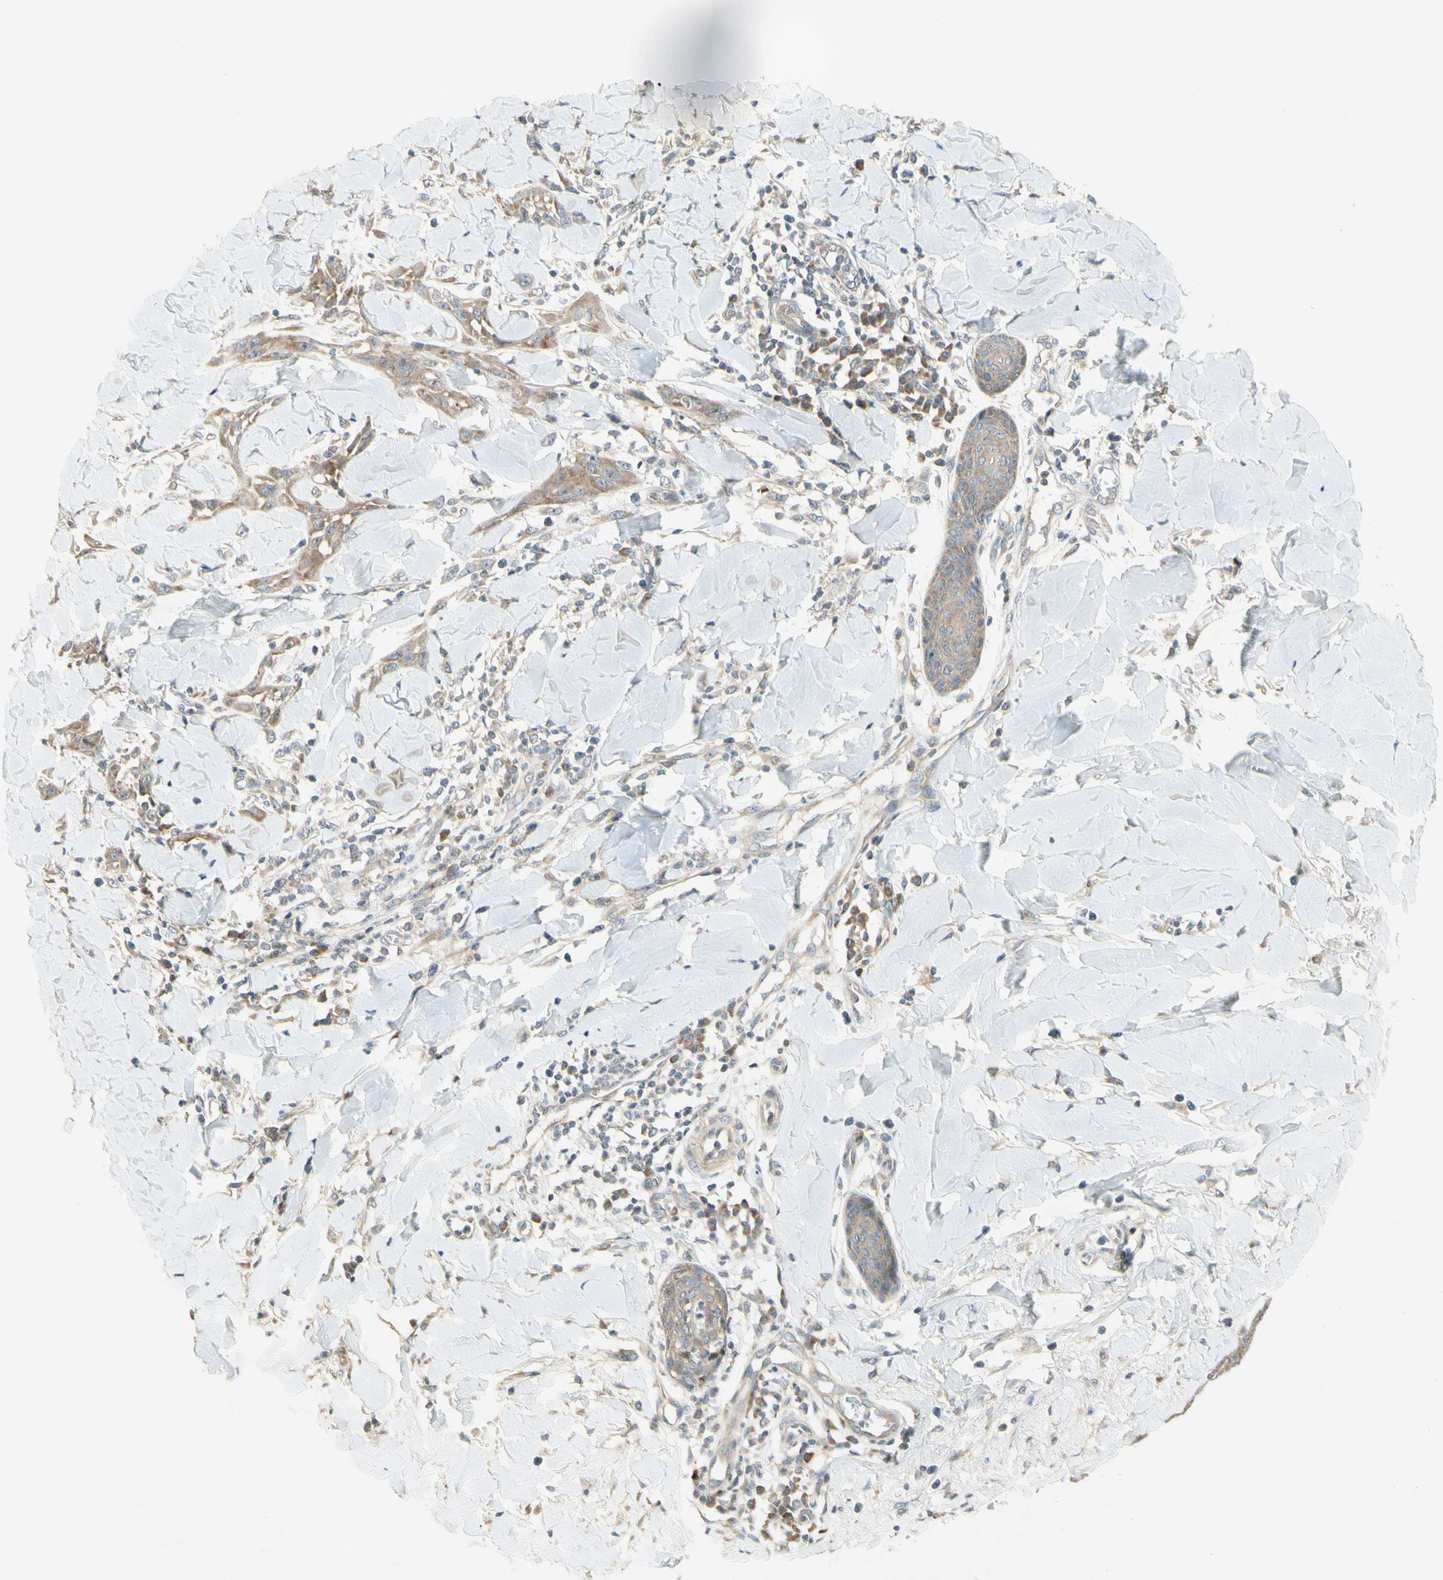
{"staining": {"intensity": "moderate", "quantity": "25%-75%", "location": "cytoplasmic/membranous"}, "tissue": "skin cancer", "cell_type": "Tumor cells", "image_type": "cancer", "snomed": [{"axis": "morphology", "description": "Squamous cell carcinoma, NOS"}, {"axis": "topography", "description": "Skin"}], "caption": "A high-resolution image shows IHC staining of squamous cell carcinoma (skin), which displays moderate cytoplasmic/membranous staining in about 25%-75% of tumor cells.", "gene": "ETF1", "patient": {"sex": "male", "age": 24}}